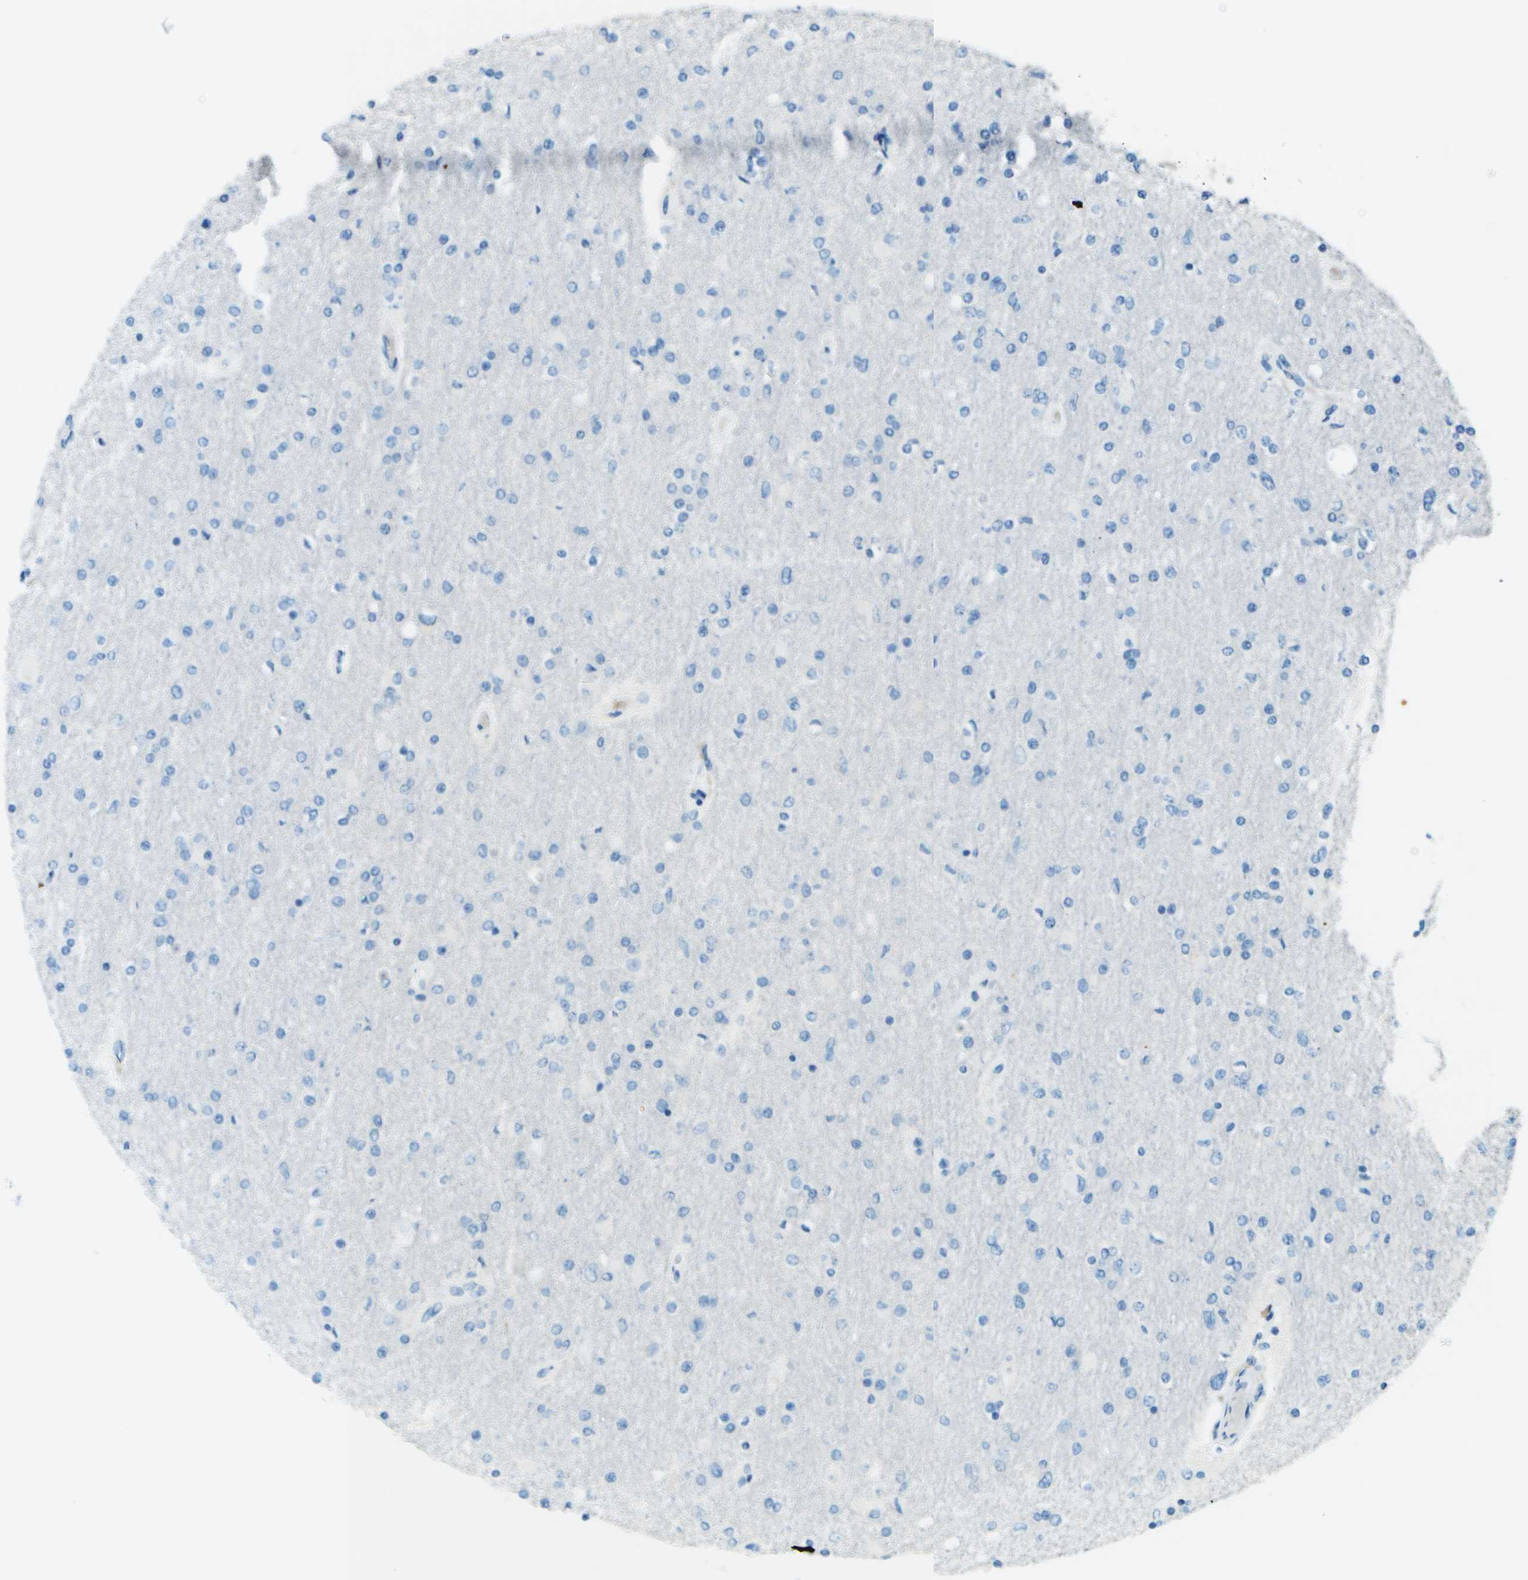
{"staining": {"intensity": "negative", "quantity": "none", "location": "none"}, "tissue": "glioma", "cell_type": "Tumor cells", "image_type": "cancer", "snomed": [{"axis": "morphology", "description": "Glioma, malignant, High grade"}, {"axis": "topography", "description": "Cerebral cortex"}], "caption": "An image of malignant glioma (high-grade) stained for a protein shows no brown staining in tumor cells. The staining is performed using DAB (3,3'-diaminobenzidine) brown chromogen with nuclei counter-stained in using hematoxylin.", "gene": "LGI2", "patient": {"sex": "female", "age": 36}}